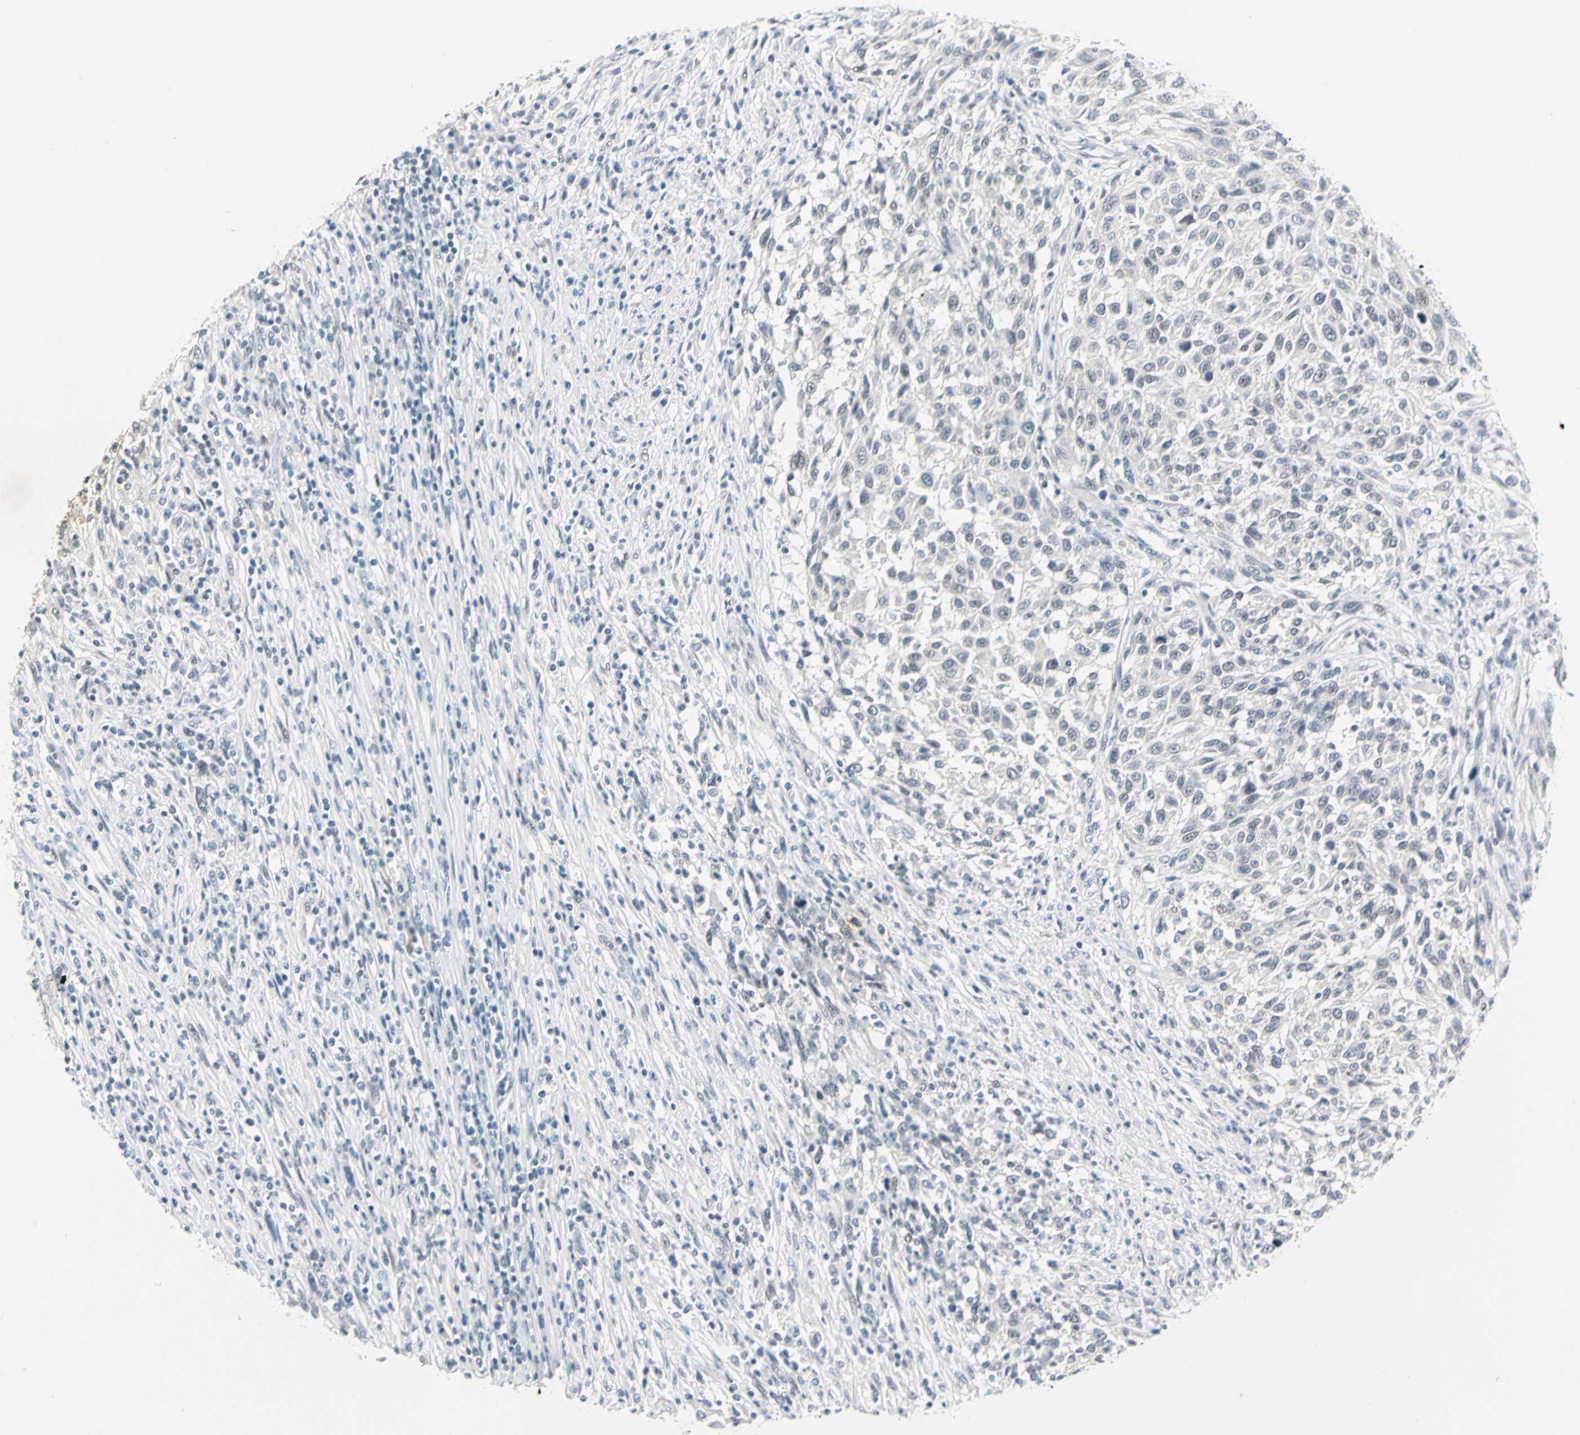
{"staining": {"intensity": "moderate", "quantity": ">75%", "location": "nuclear"}, "tissue": "melanoma", "cell_type": "Tumor cells", "image_type": "cancer", "snomed": [{"axis": "morphology", "description": "Malignant melanoma, Metastatic site"}, {"axis": "topography", "description": "Lymph node"}], "caption": "Immunohistochemistry micrograph of malignant melanoma (metastatic site) stained for a protein (brown), which exhibits medium levels of moderate nuclear expression in approximately >75% of tumor cells.", "gene": "MEIS2", "patient": {"sex": "male", "age": 61}}